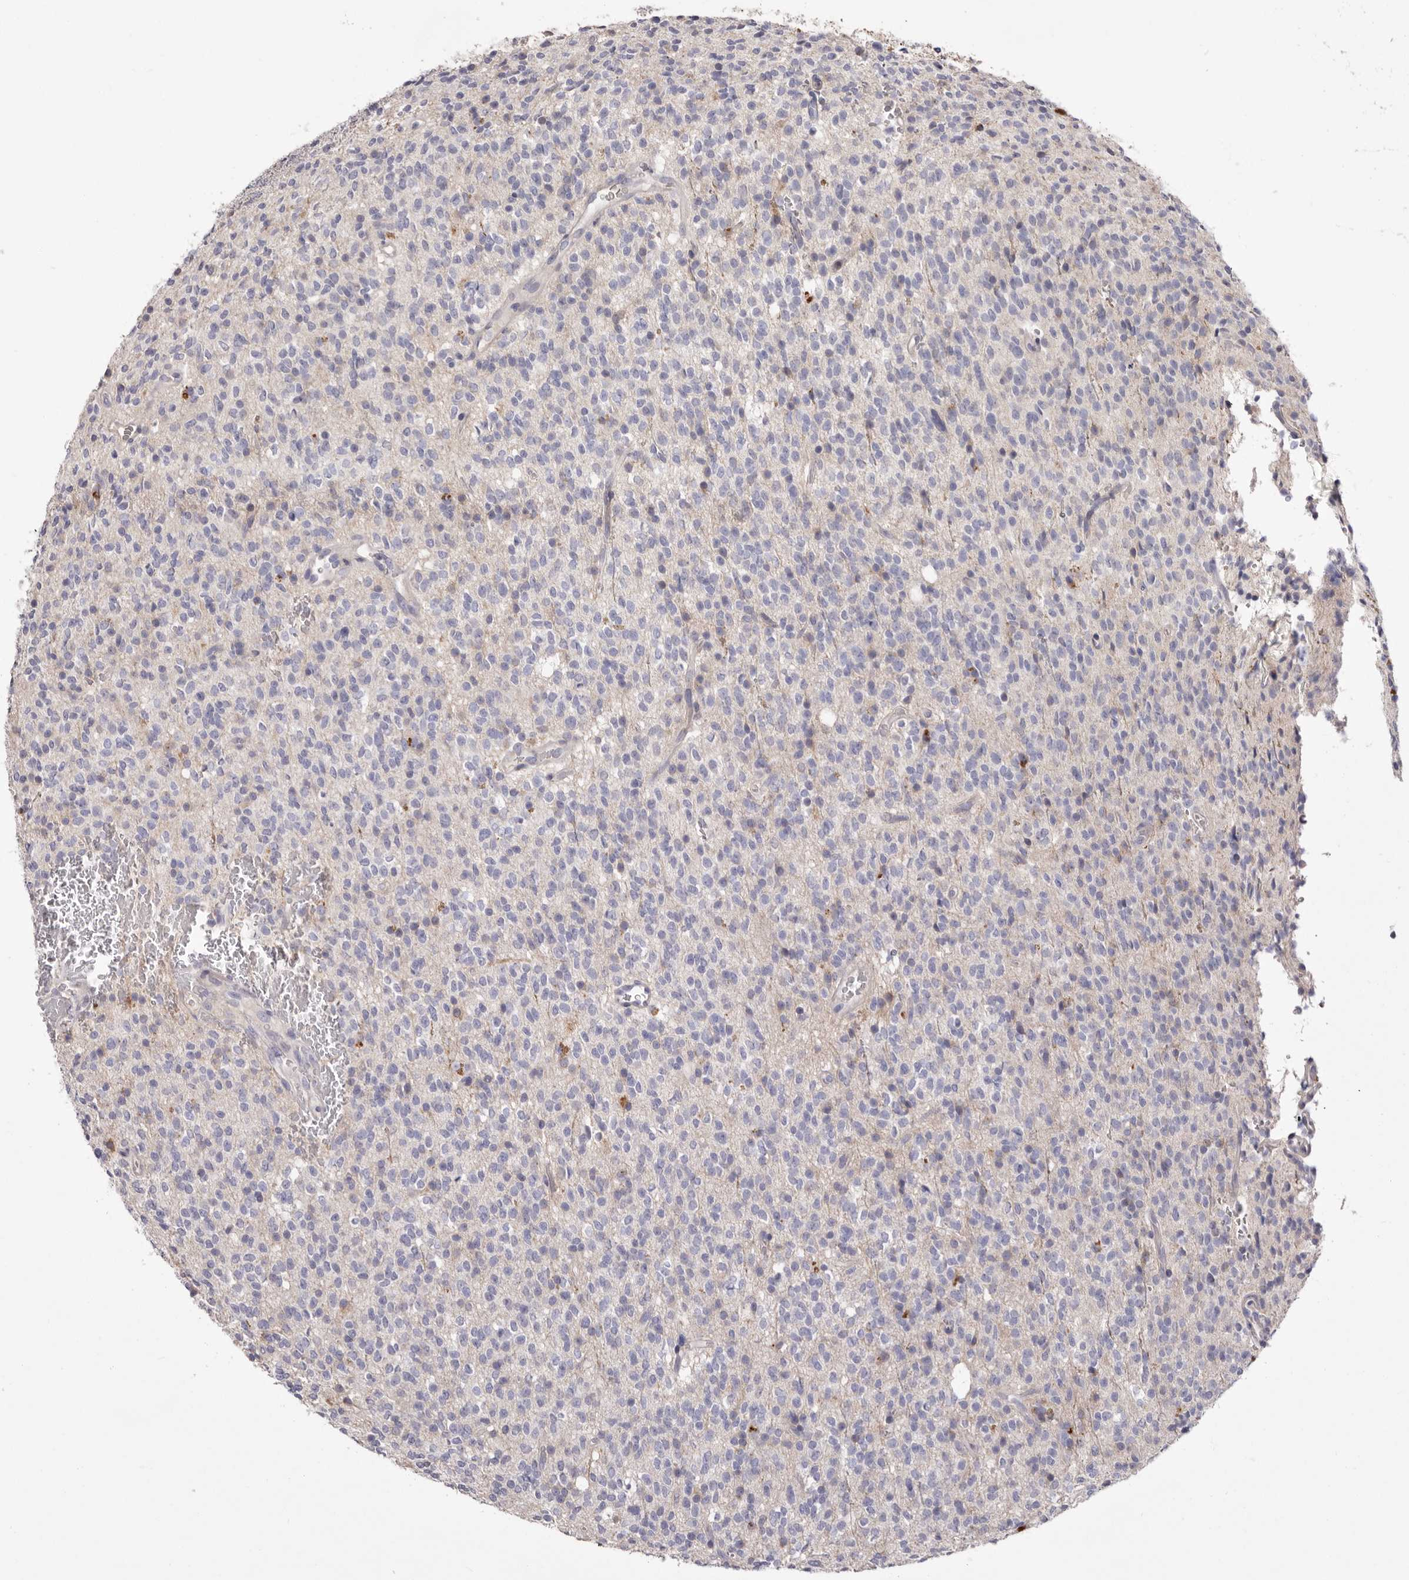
{"staining": {"intensity": "negative", "quantity": "none", "location": "none"}, "tissue": "glioma", "cell_type": "Tumor cells", "image_type": "cancer", "snomed": [{"axis": "morphology", "description": "Glioma, malignant, High grade"}, {"axis": "topography", "description": "Brain"}], "caption": "DAB immunohistochemical staining of glioma demonstrates no significant expression in tumor cells.", "gene": "S1PR5", "patient": {"sex": "male", "age": 34}}